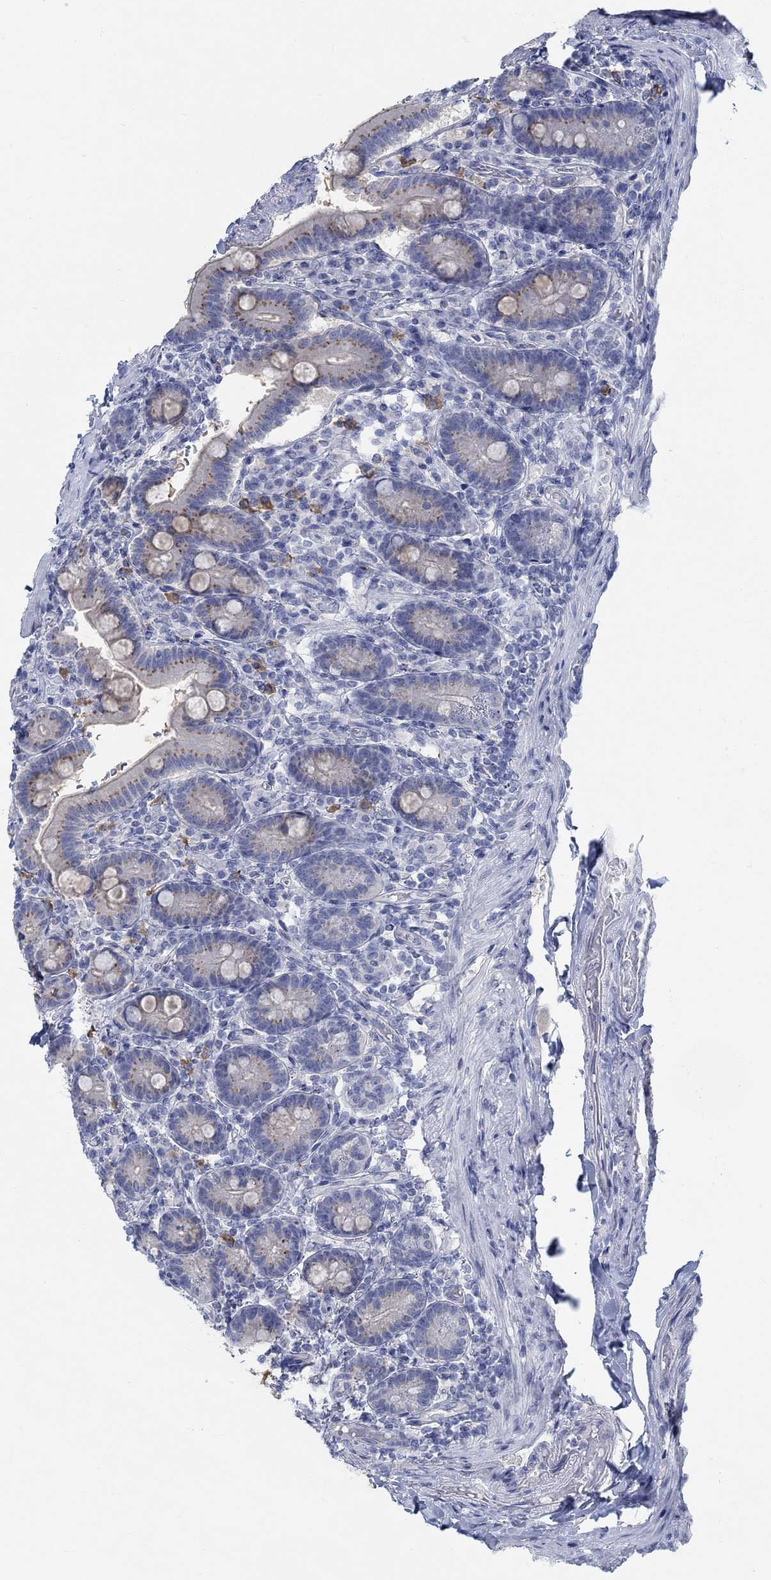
{"staining": {"intensity": "moderate", "quantity": "<25%", "location": "cytoplasmic/membranous"}, "tissue": "small intestine", "cell_type": "Glandular cells", "image_type": "normal", "snomed": [{"axis": "morphology", "description": "Normal tissue, NOS"}, {"axis": "topography", "description": "Small intestine"}], "caption": "High-magnification brightfield microscopy of normal small intestine stained with DAB (3,3'-diaminobenzidine) (brown) and counterstained with hematoxylin (blue). glandular cells exhibit moderate cytoplasmic/membranous positivity is identified in about<25% of cells. The staining is performed using DAB brown chromogen to label protein expression. The nuclei are counter-stained blue using hematoxylin.", "gene": "TEKT4", "patient": {"sex": "male", "age": 66}}